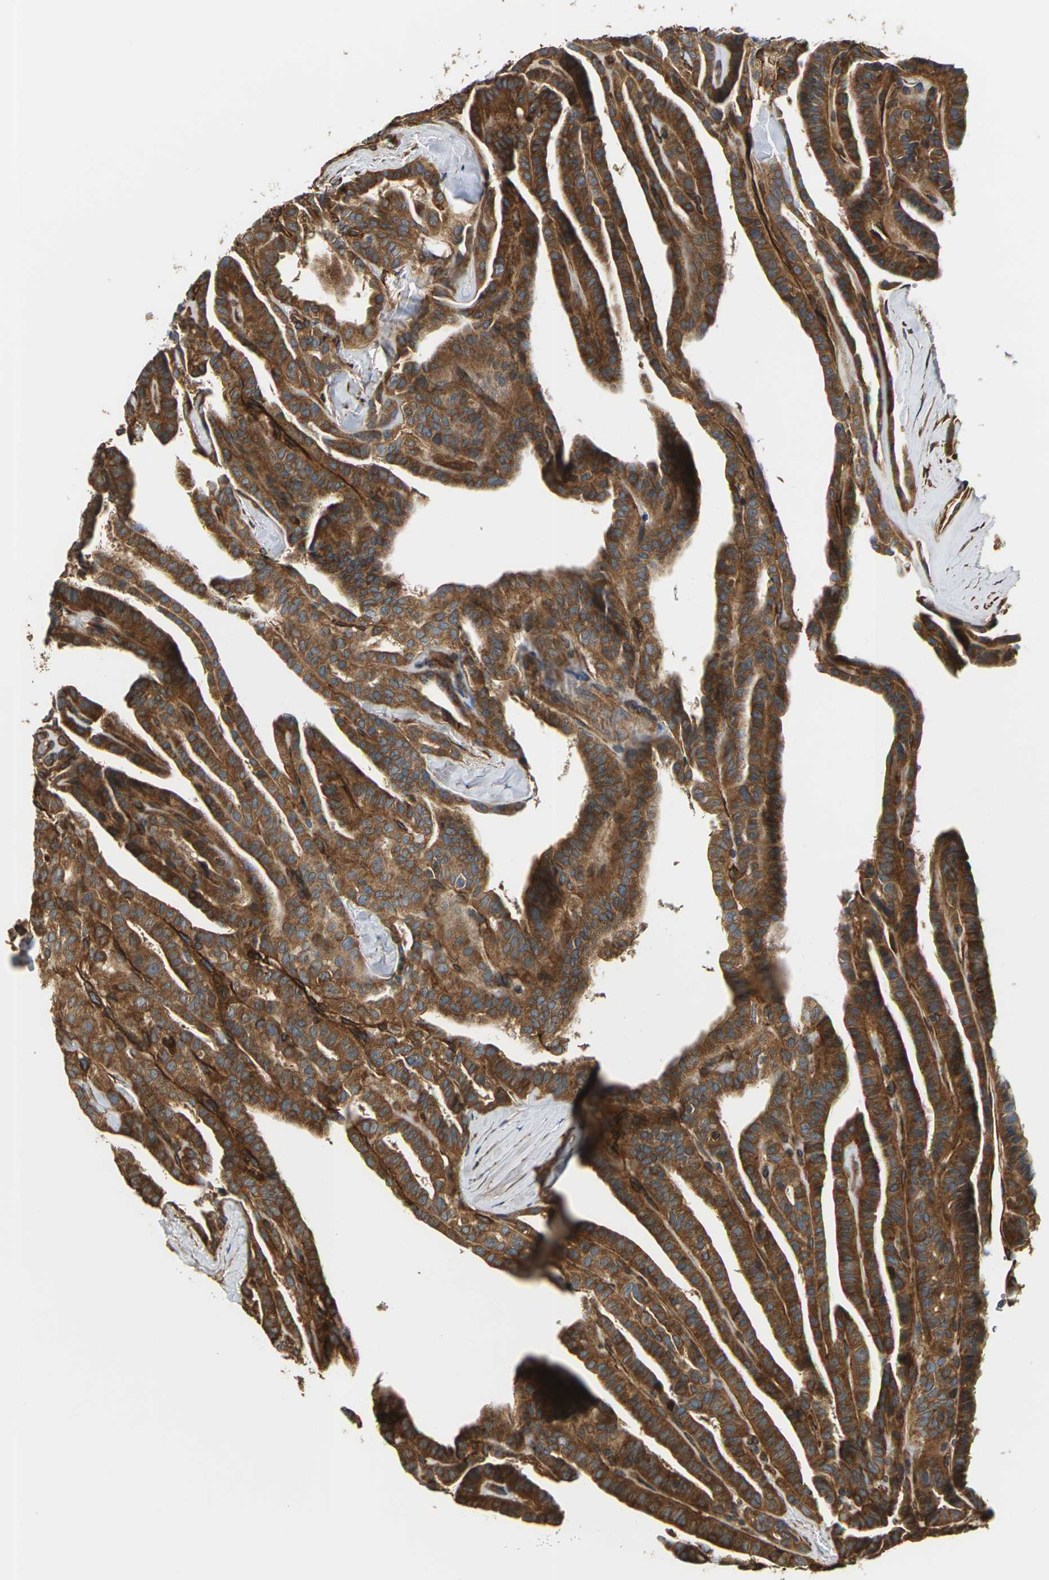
{"staining": {"intensity": "strong", "quantity": ">75%", "location": "cytoplasmic/membranous"}, "tissue": "thyroid cancer", "cell_type": "Tumor cells", "image_type": "cancer", "snomed": [{"axis": "morphology", "description": "Papillary adenocarcinoma, NOS"}, {"axis": "topography", "description": "Thyroid gland"}], "caption": "A high-resolution photomicrograph shows immunohistochemistry staining of thyroid papillary adenocarcinoma, which shows strong cytoplasmic/membranous positivity in approximately >75% of tumor cells.", "gene": "PCDHB4", "patient": {"sex": "male", "age": 77}}